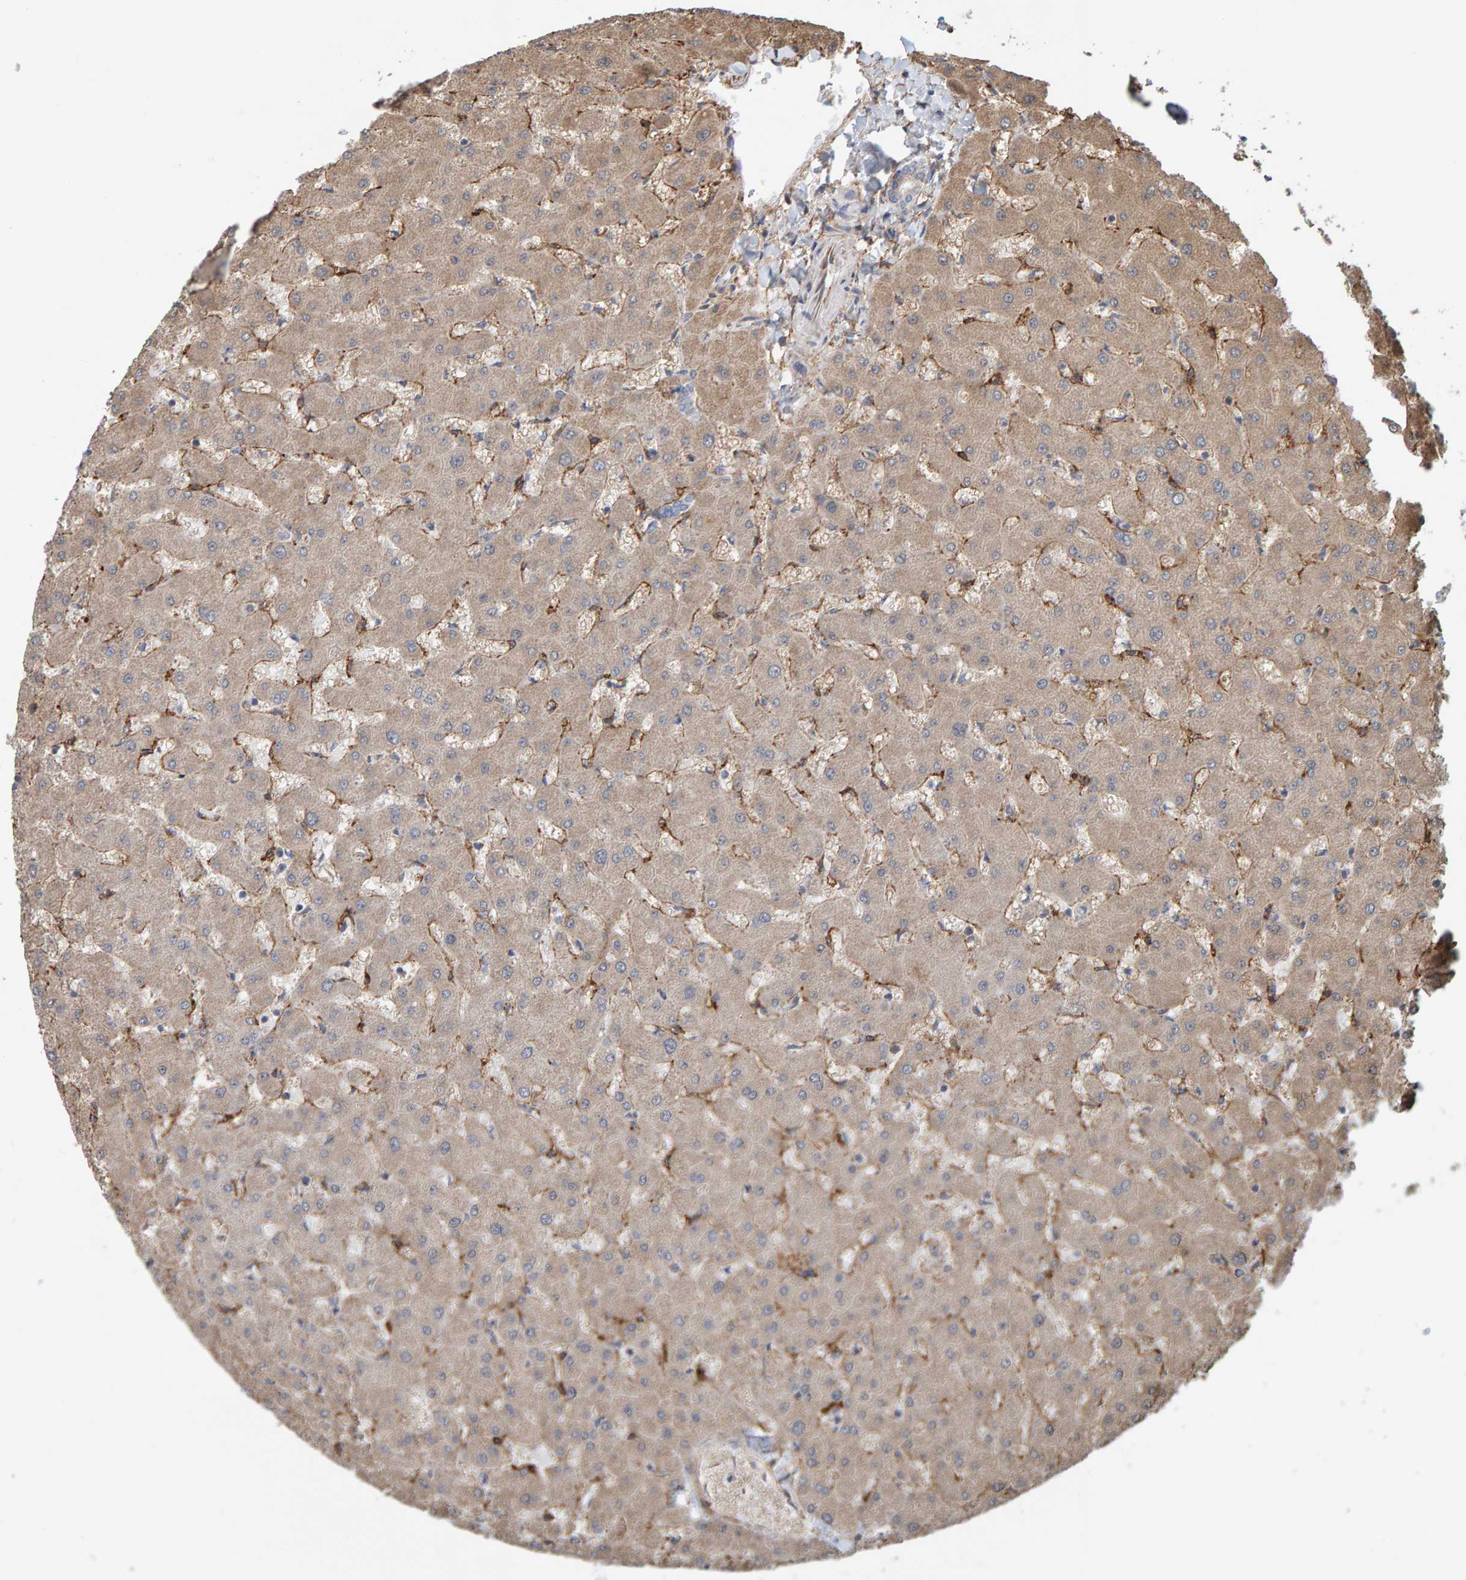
{"staining": {"intensity": "weak", "quantity": "25%-75%", "location": "cytoplasmic/membranous"}, "tissue": "liver", "cell_type": "Cholangiocytes", "image_type": "normal", "snomed": [{"axis": "morphology", "description": "Normal tissue, NOS"}, {"axis": "topography", "description": "Liver"}], "caption": "High-magnification brightfield microscopy of benign liver stained with DAB (3,3'-diaminobenzidine) (brown) and counterstained with hematoxylin (blue). cholangiocytes exhibit weak cytoplasmic/membranous staining is seen in about25%-75% of cells. Using DAB (brown) and hematoxylin (blue) stains, captured at high magnification using brightfield microscopy.", "gene": "MRPL45", "patient": {"sex": "female", "age": 63}}